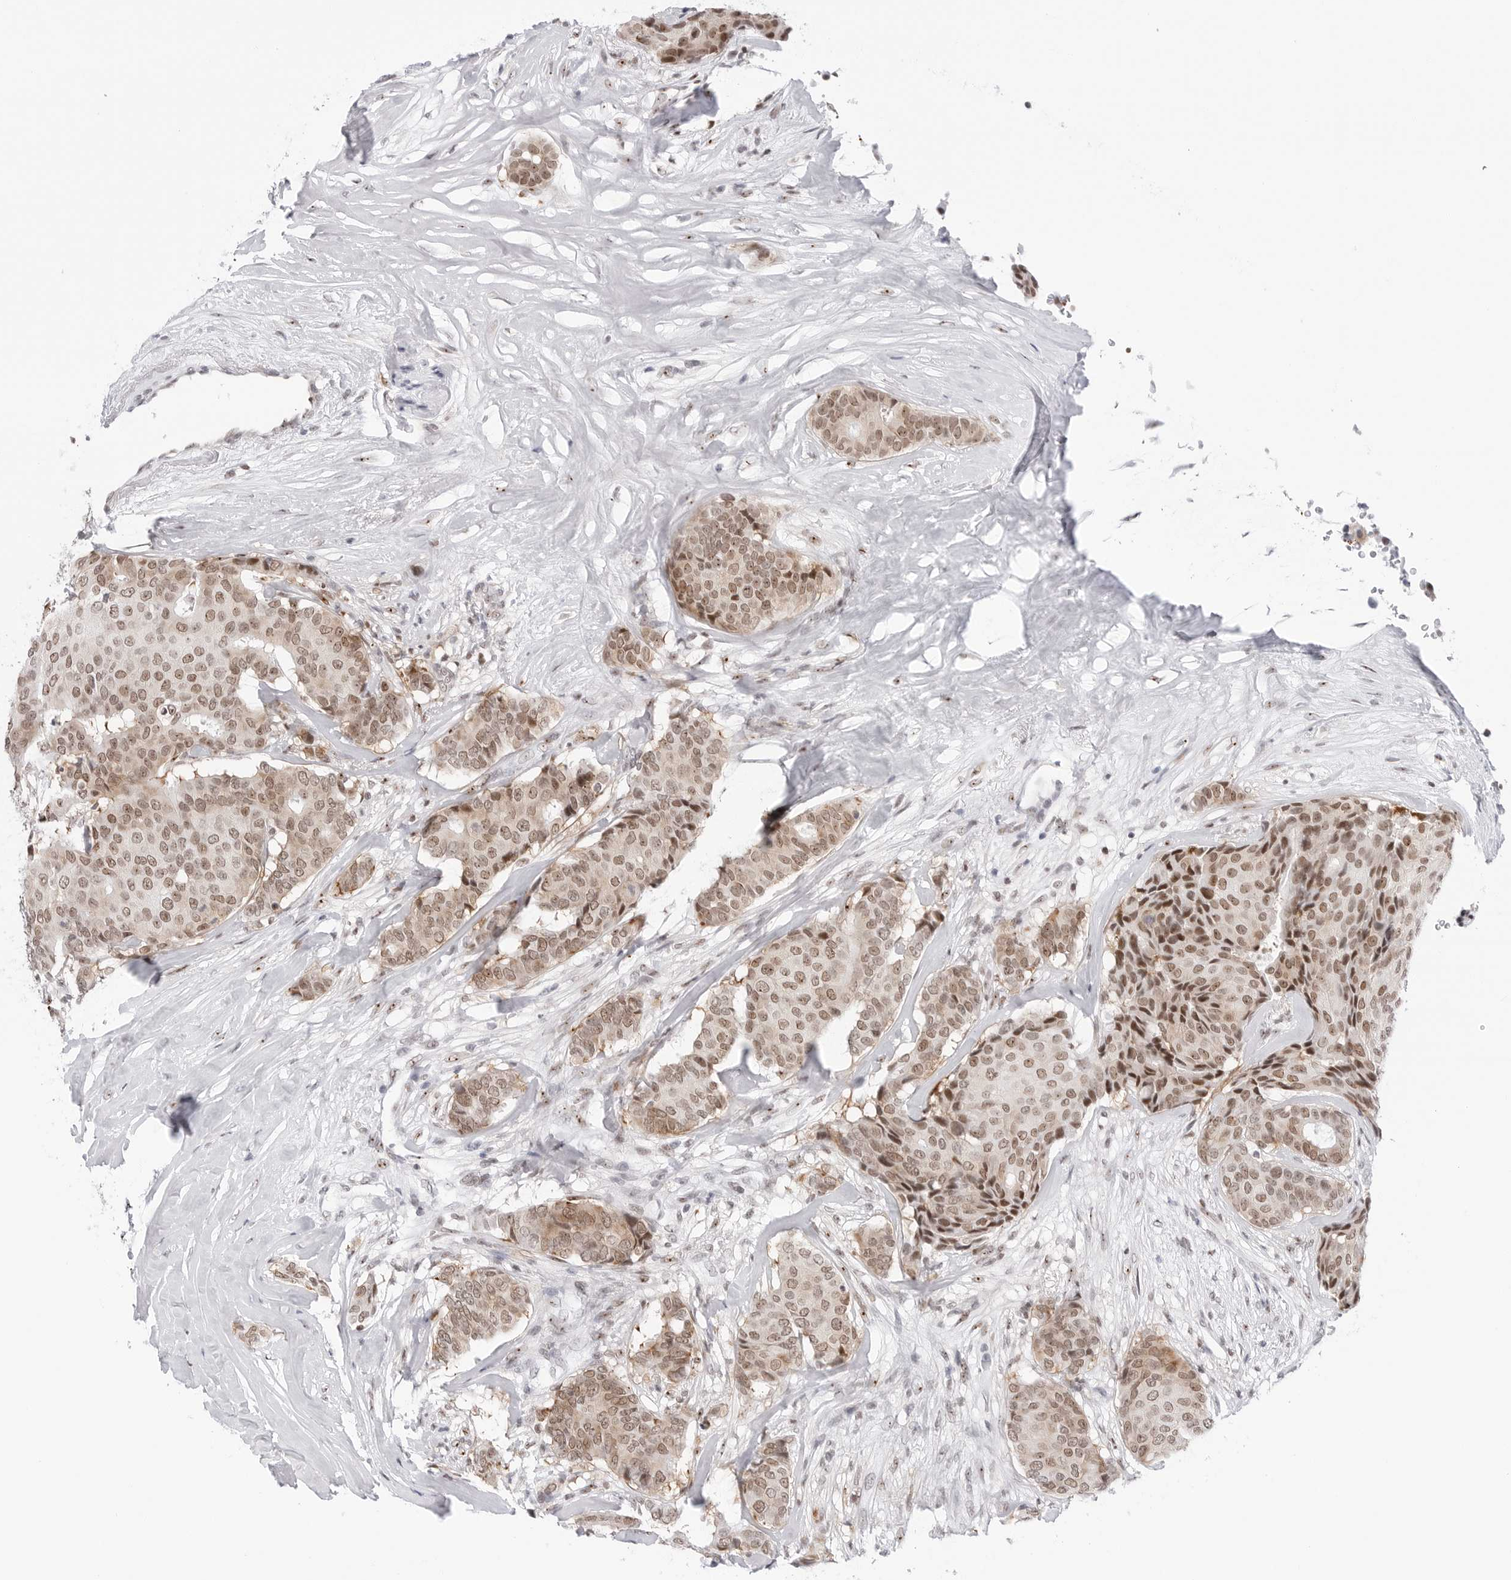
{"staining": {"intensity": "moderate", "quantity": ">75%", "location": "cytoplasmic/membranous,nuclear"}, "tissue": "breast cancer", "cell_type": "Tumor cells", "image_type": "cancer", "snomed": [{"axis": "morphology", "description": "Duct carcinoma"}, {"axis": "topography", "description": "Breast"}], "caption": "The immunohistochemical stain labels moderate cytoplasmic/membranous and nuclear staining in tumor cells of breast cancer tissue.", "gene": "C1orf162", "patient": {"sex": "female", "age": 75}}